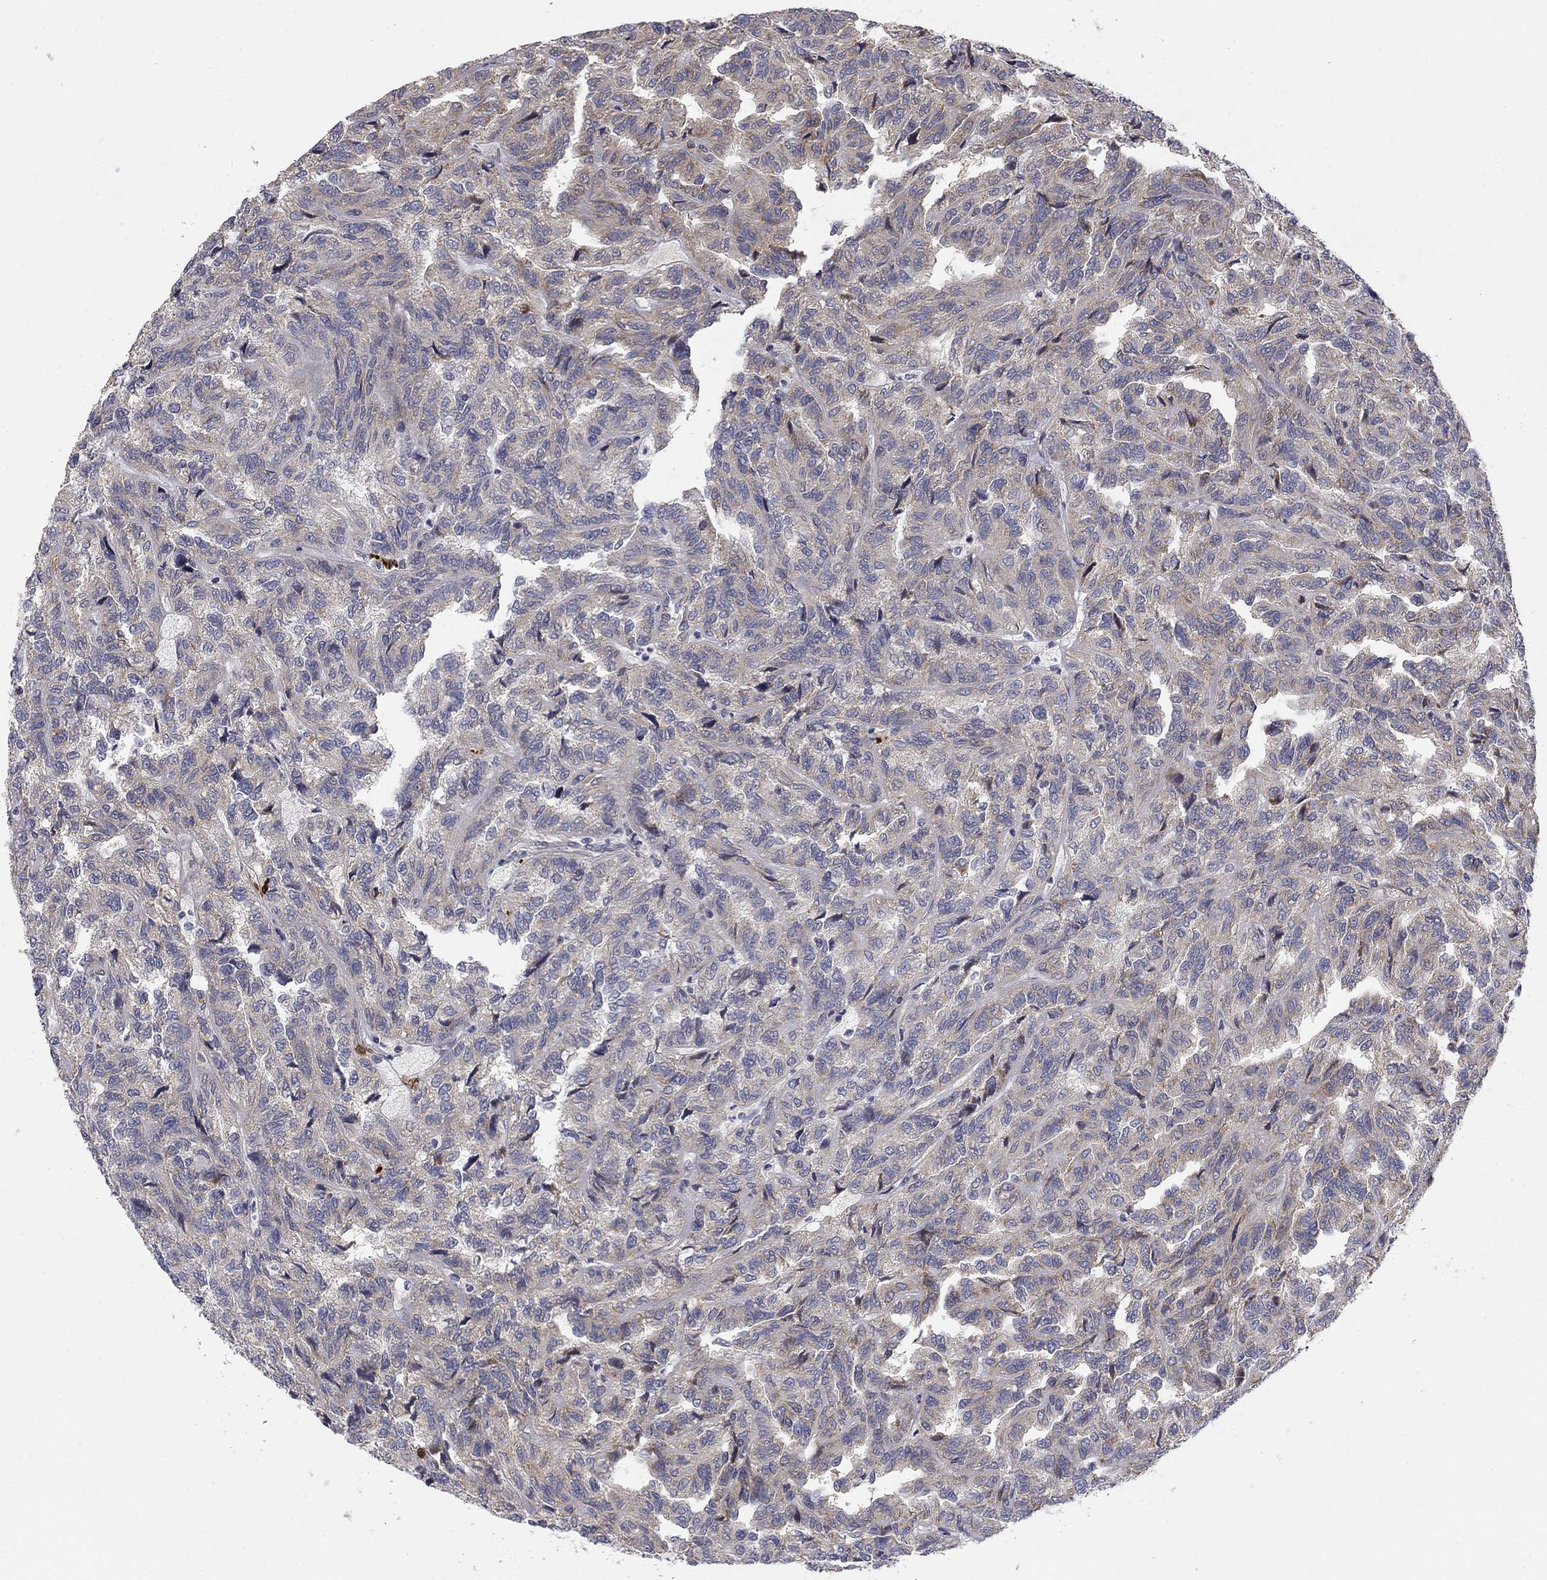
{"staining": {"intensity": "negative", "quantity": "none", "location": "none"}, "tissue": "renal cancer", "cell_type": "Tumor cells", "image_type": "cancer", "snomed": [{"axis": "morphology", "description": "Adenocarcinoma, NOS"}, {"axis": "topography", "description": "Kidney"}], "caption": "Immunohistochemistry of human renal cancer (adenocarcinoma) demonstrates no staining in tumor cells. (IHC, brightfield microscopy, high magnification).", "gene": "MMAA", "patient": {"sex": "male", "age": 79}}